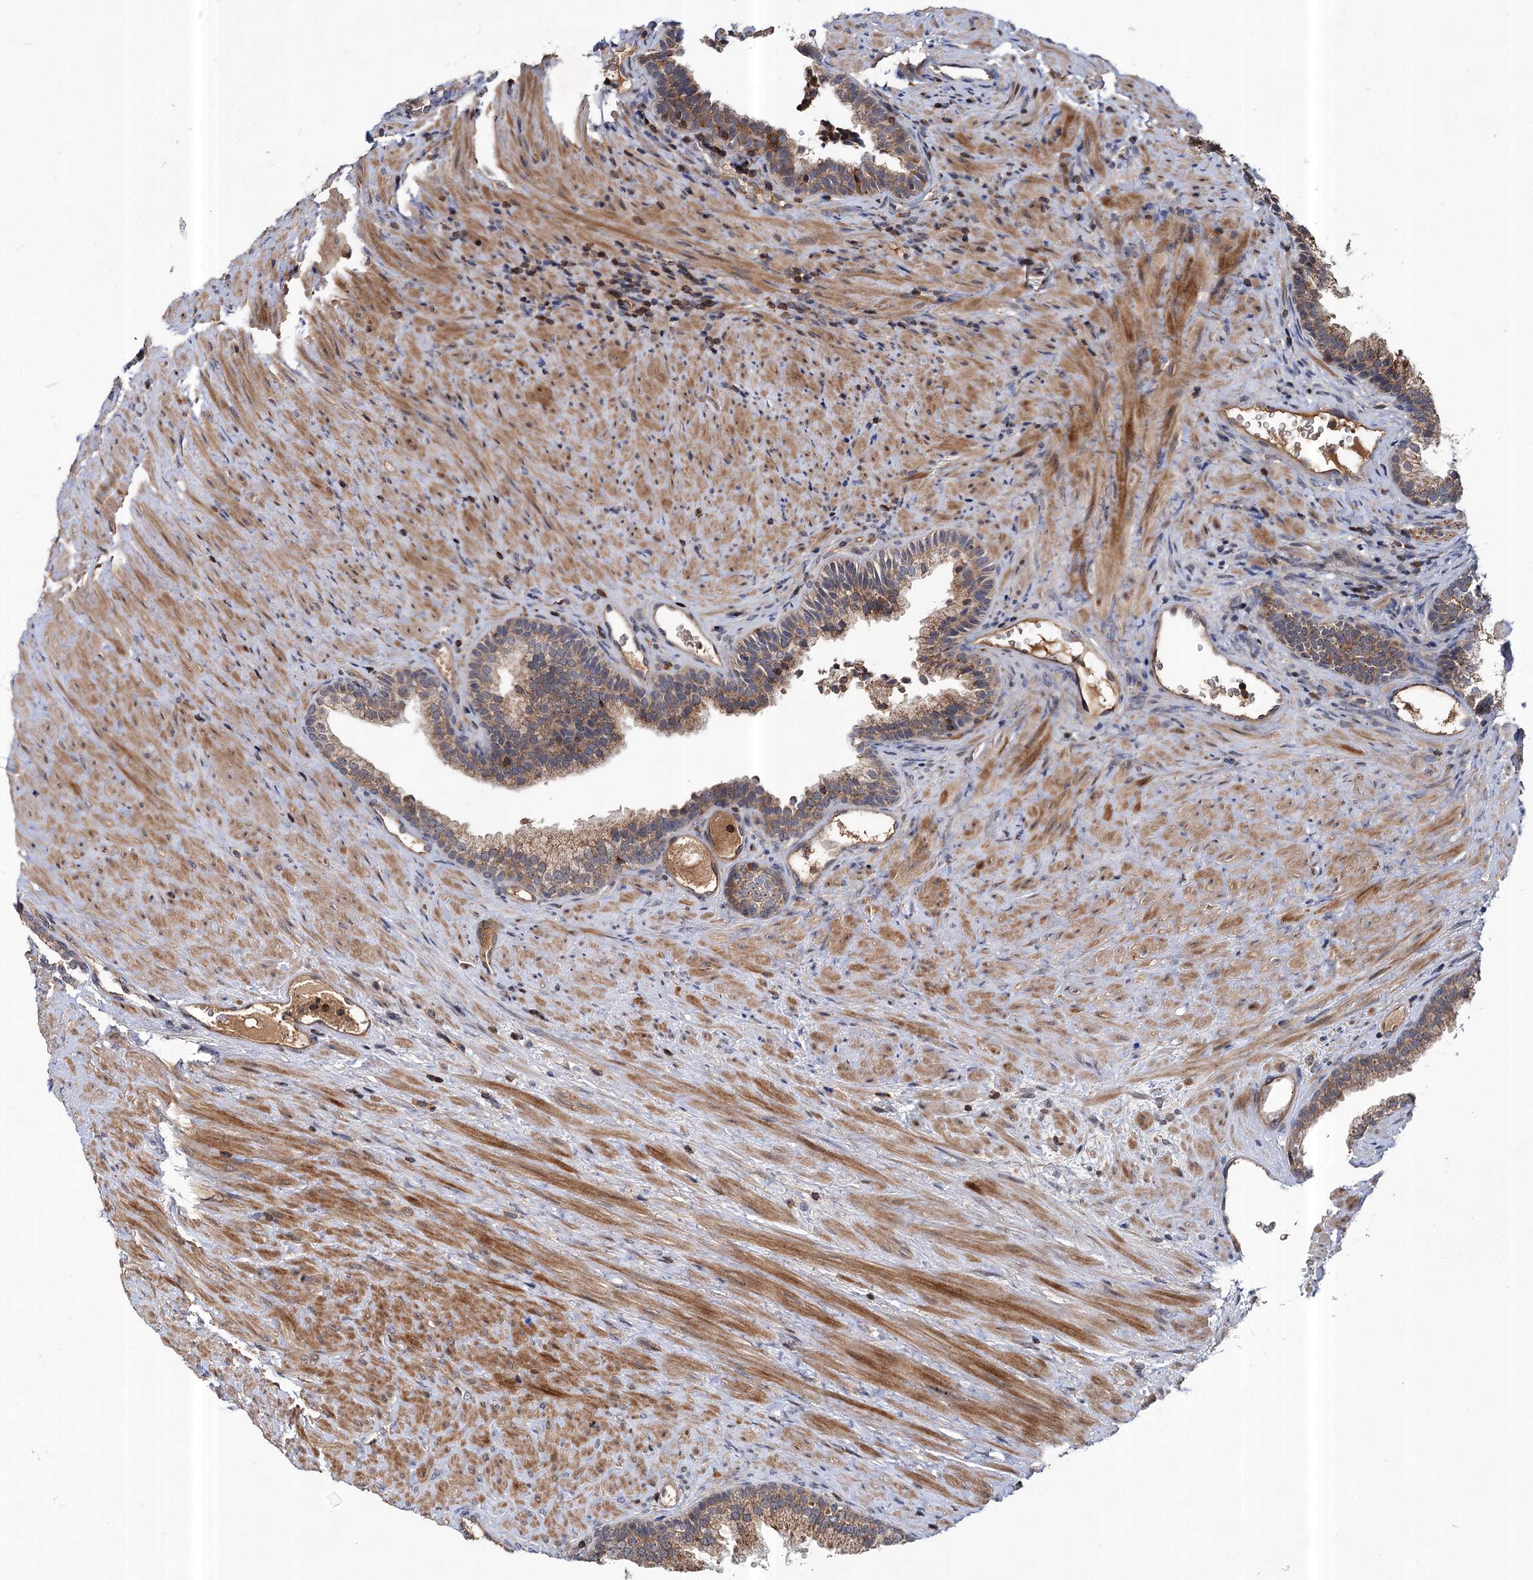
{"staining": {"intensity": "moderate", "quantity": "25%-75%", "location": "cytoplasmic/membranous"}, "tissue": "prostate", "cell_type": "Glandular cells", "image_type": "normal", "snomed": [{"axis": "morphology", "description": "Normal tissue, NOS"}, {"axis": "topography", "description": "Prostate"}], "caption": "Immunohistochemistry (DAB) staining of benign human prostate demonstrates moderate cytoplasmic/membranous protein expression in approximately 25%-75% of glandular cells.", "gene": "ABLIM1", "patient": {"sex": "male", "age": 76}}